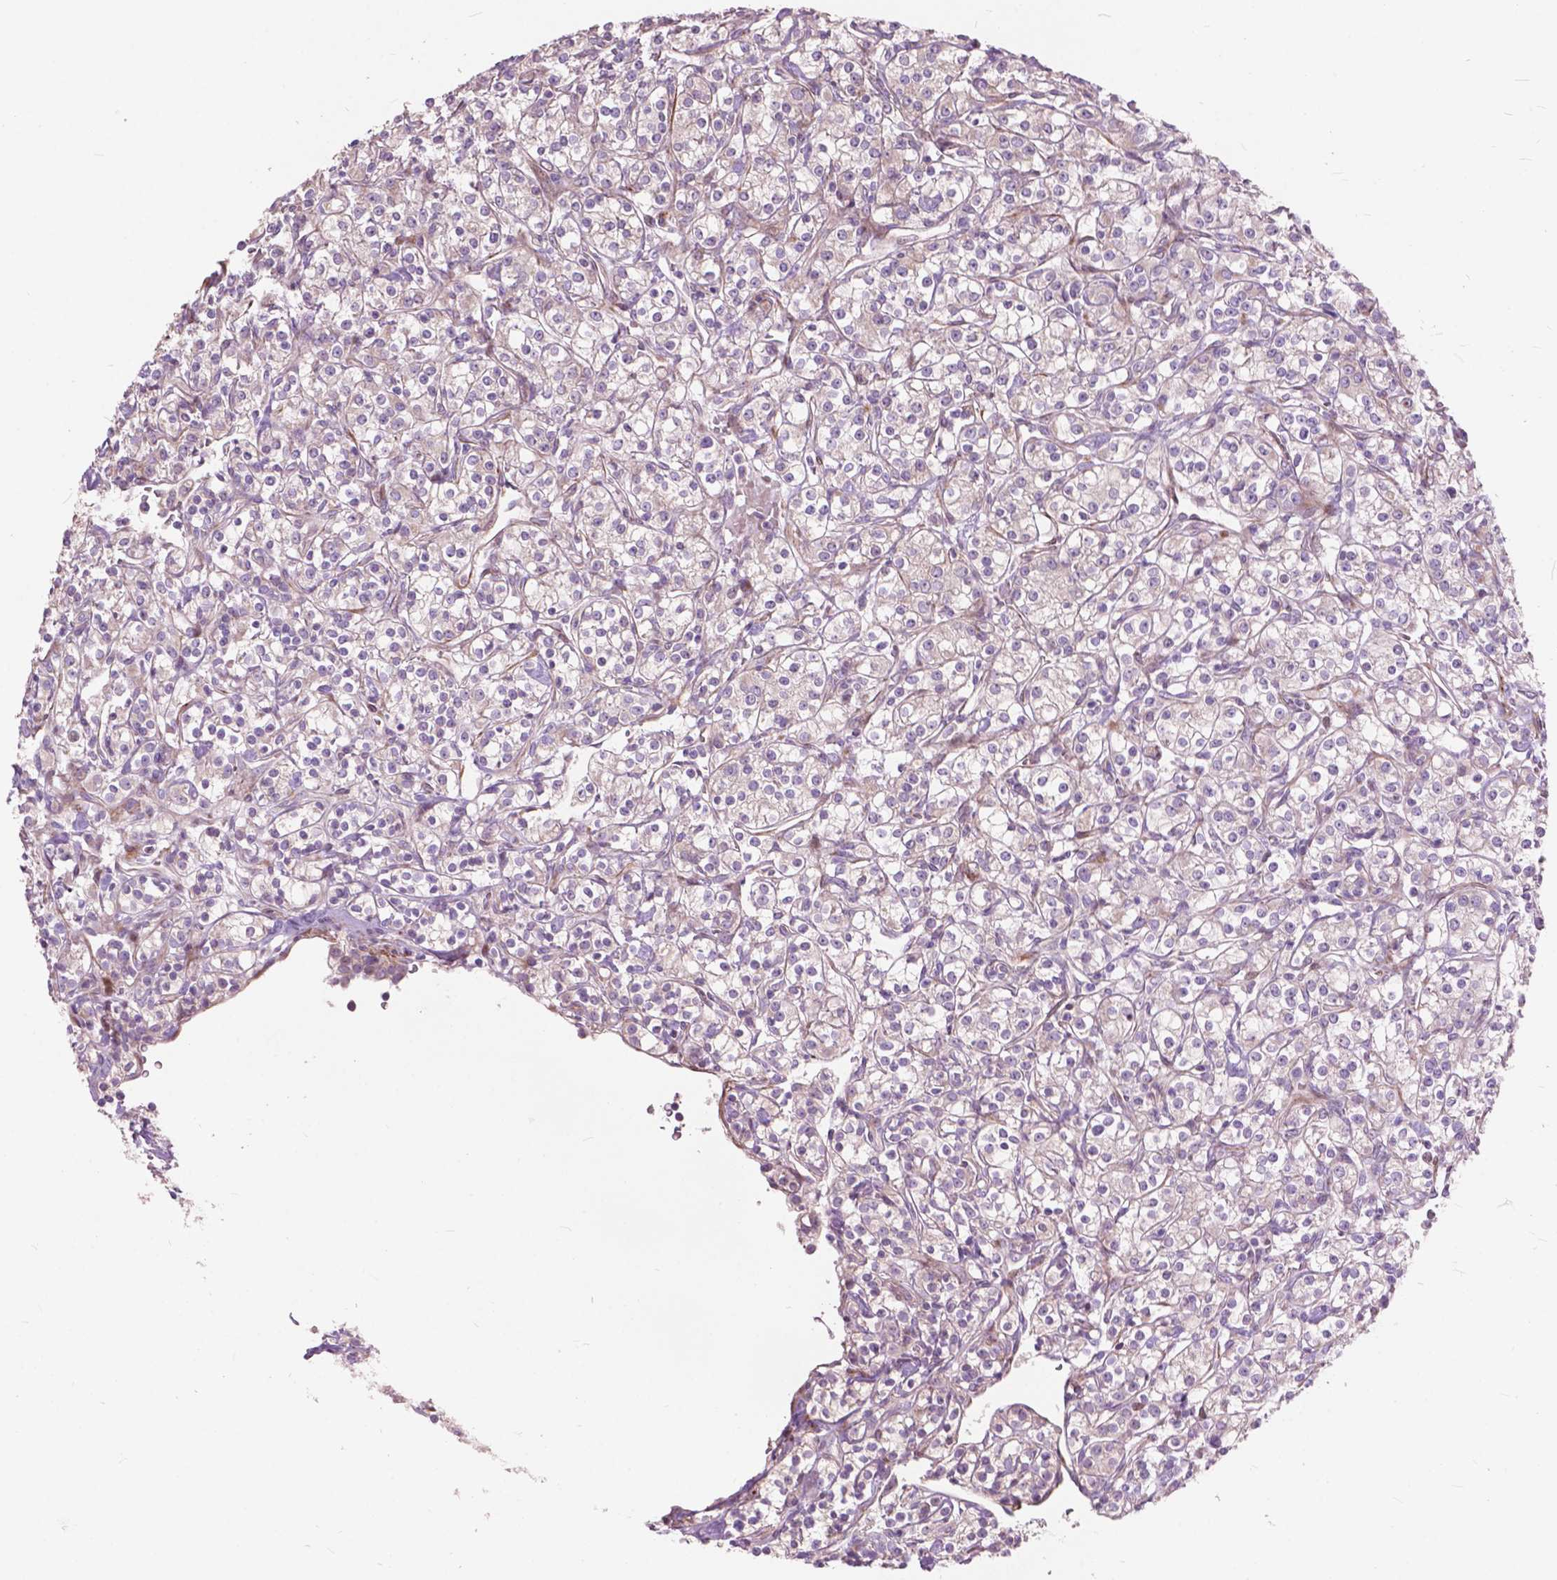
{"staining": {"intensity": "negative", "quantity": "none", "location": "none"}, "tissue": "renal cancer", "cell_type": "Tumor cells", "image_type": "cancer", "snomed": [{"axis": "morphology", "description": "Adenocarcinoma, NOS"}, {"axis": "topography", "description": "Kidney"}], "caption": "Immunohistochemistry of adenocarcinoma (renal) displays no expression in tumor cells.", "gene": "MORN1", "patient": {"sex": "male", "age": 77}}